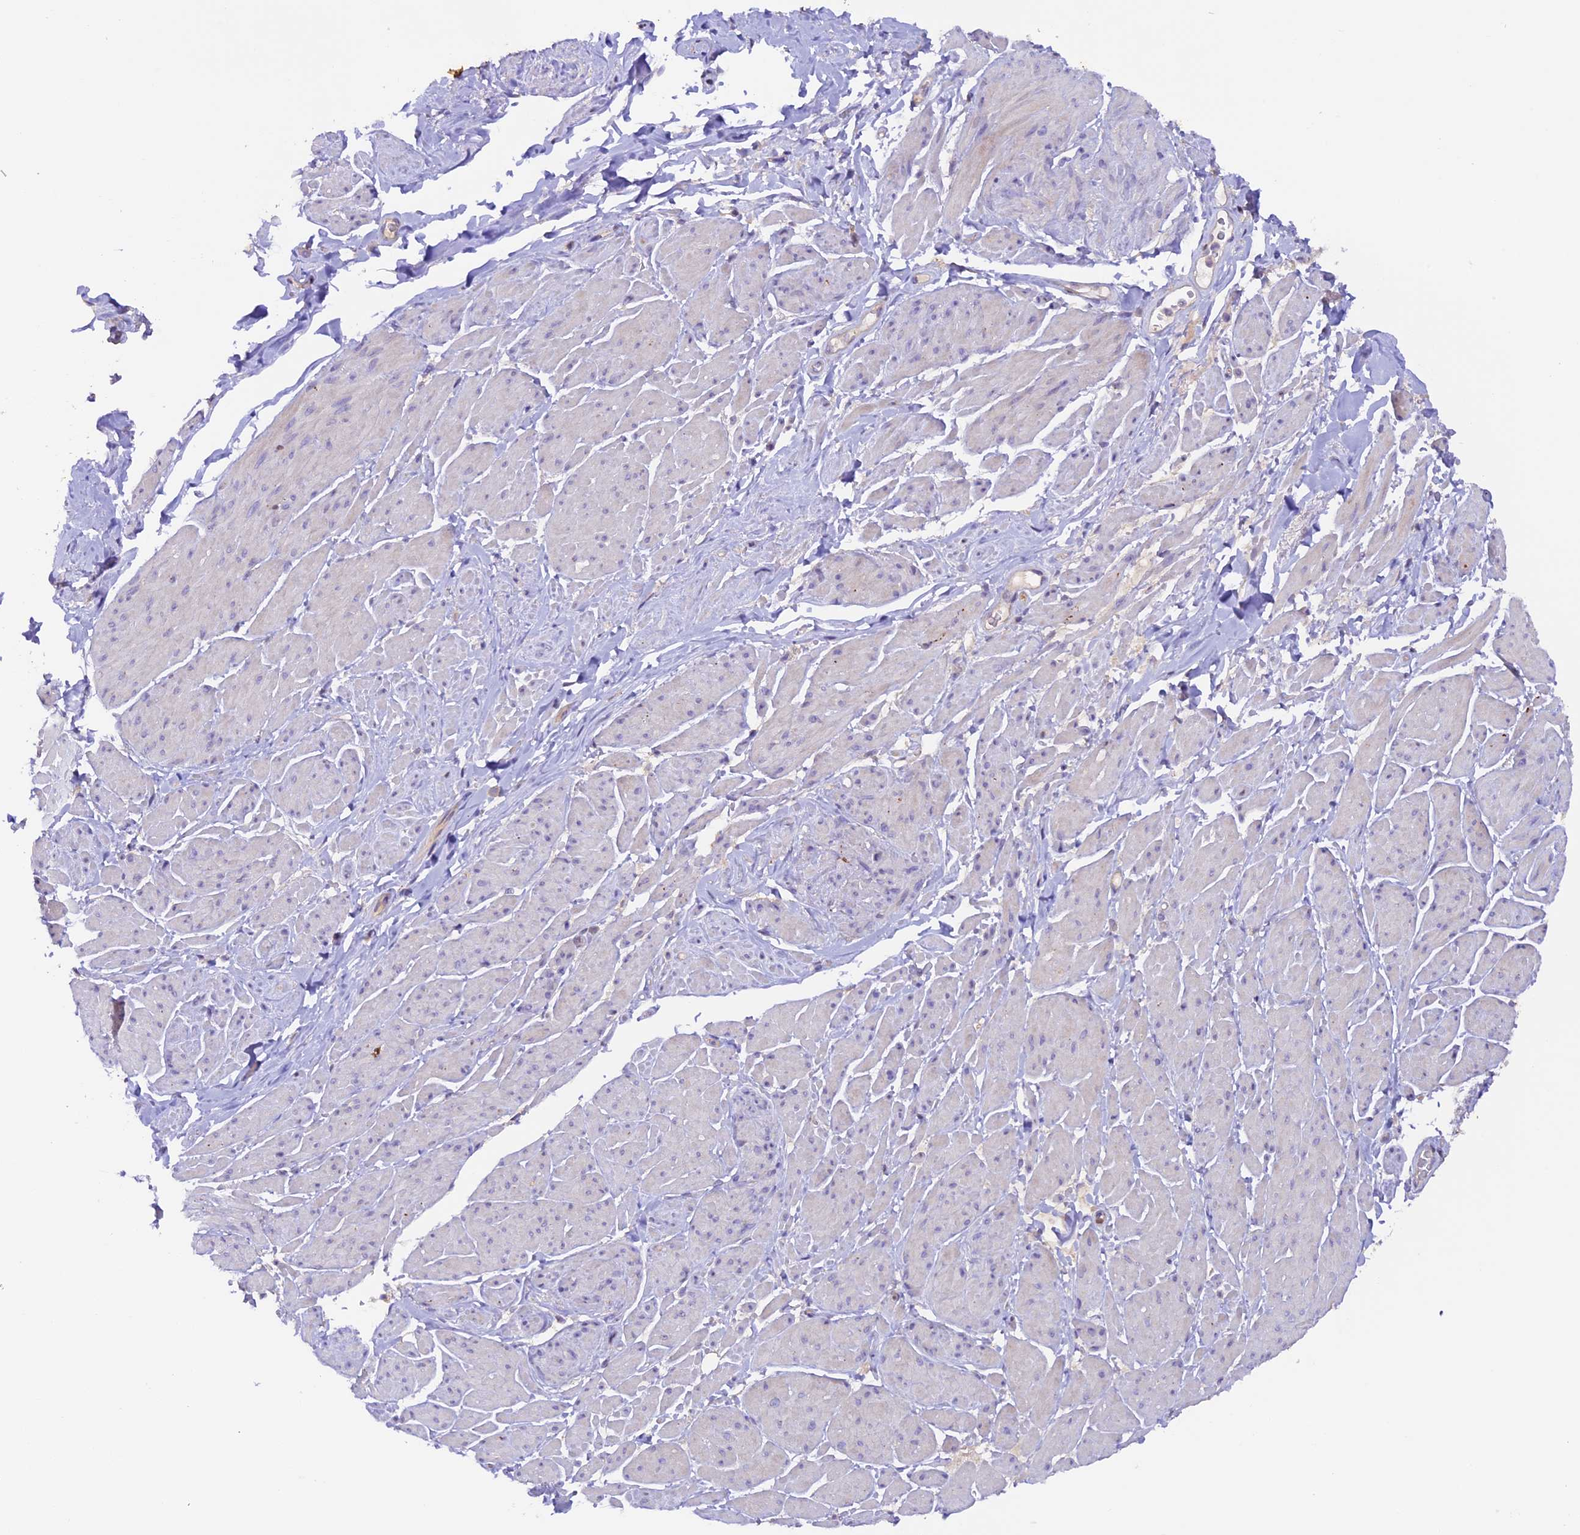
{"staining": {"intensity": "negative", "quantity": "none", "location": "none"}, "tissue": "smooth muscle", "cell_type": "Smooth muscle cells", "image_type": "normal", "snomed": [{"axis": "morphology", "description": "Normal tissue, NOS"}, {"axis": "topography", "description": "Smooth muscle"}, {"axis": "topography", "description": "Peripheral nerve tissue"}], "caption": "High magnification brightfield microscopy of normal smooth muscle stained with DAB (brown) and counterstained with hematoxylin (blue): smooth muscle cells show no significant positivity. (DAB (3,3'-diaminobenzidine) immunohistochemistry, high magnification).", "gene": "NCK2", "patient": {"sex": "male", "age": 69}}